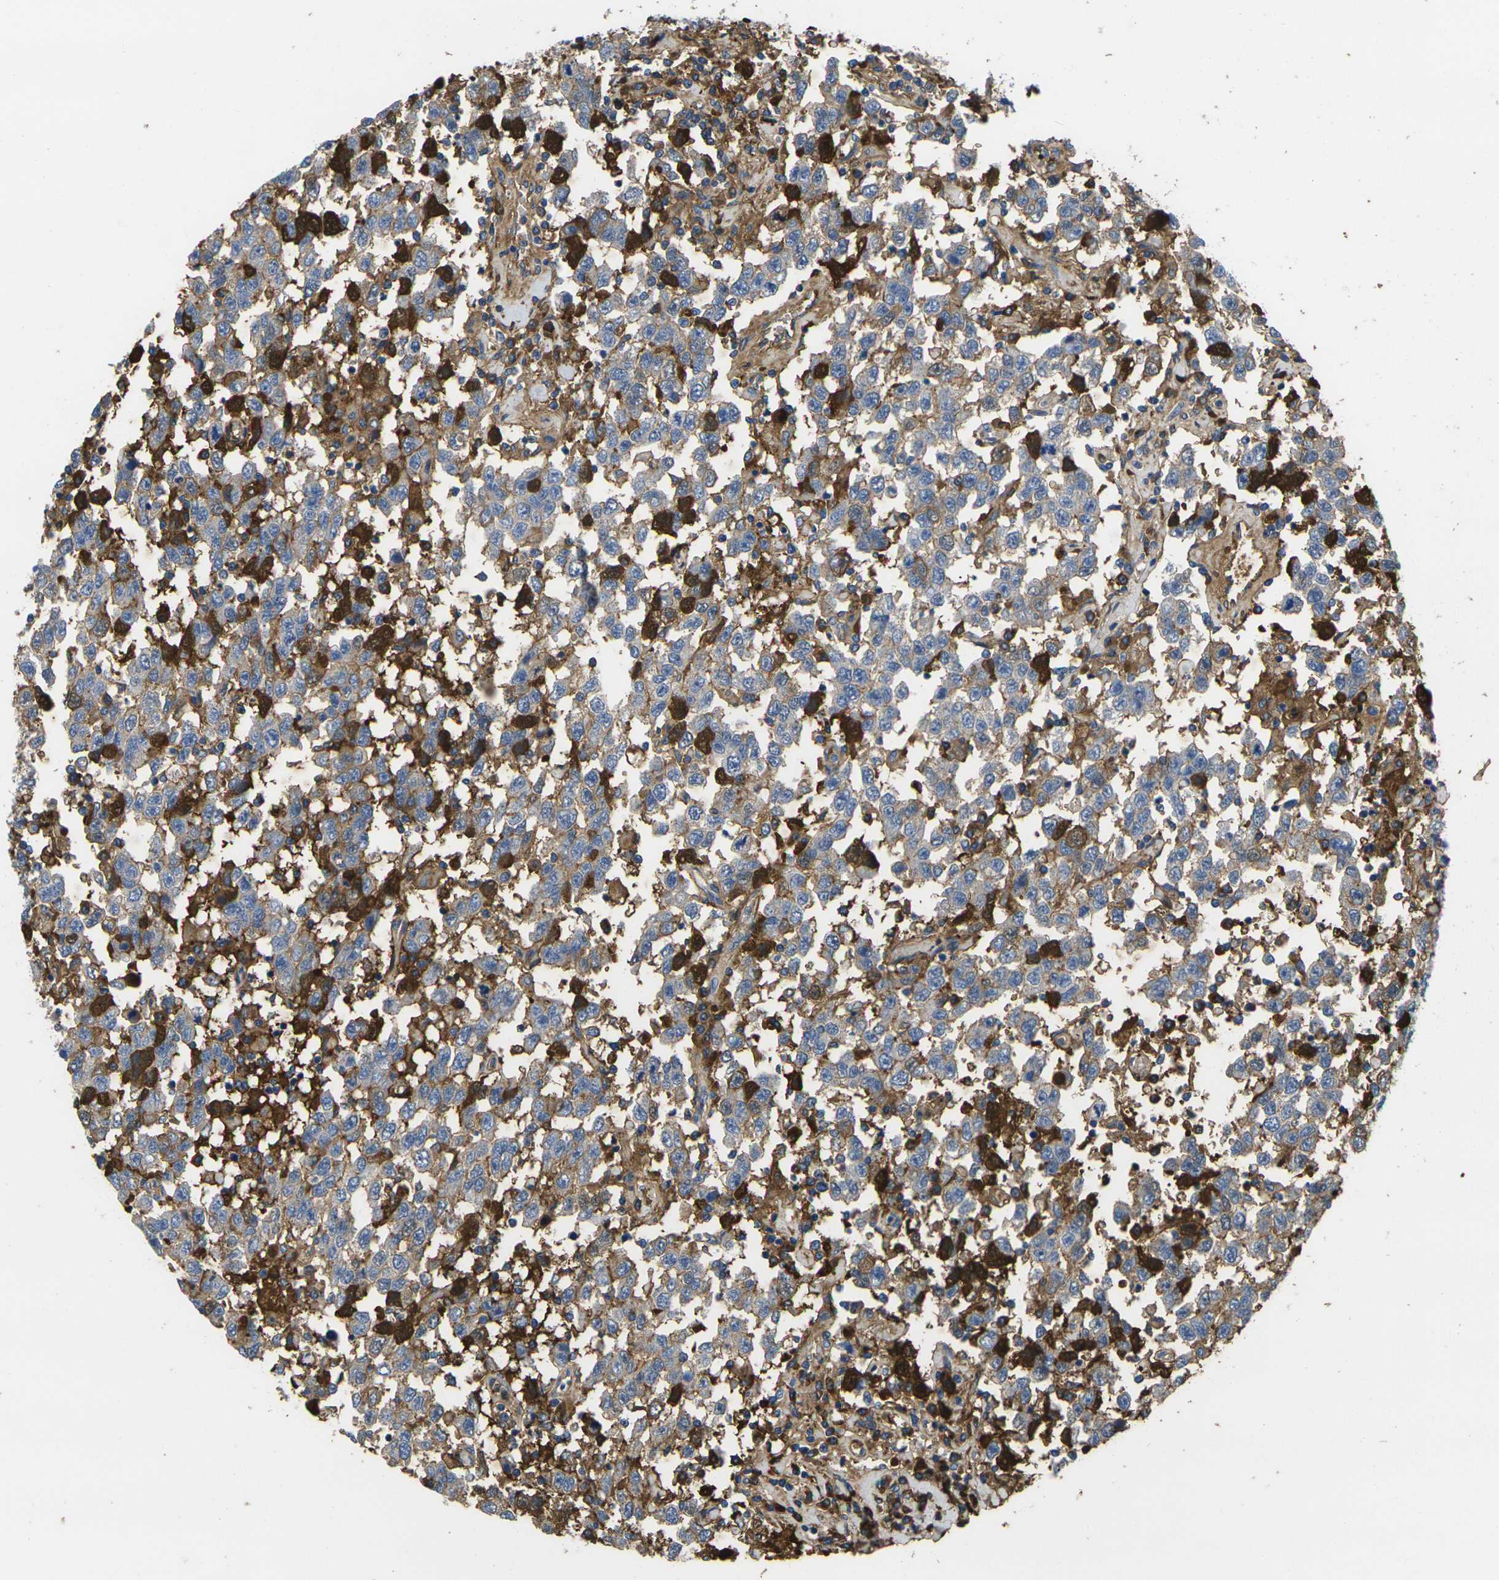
{"staining": {"intensity": "strong", "quantity": "25%-75%", "location": "cytoplasmic/membranous"}, "tissue": "testis cancer", "cell_type": "Tumor cells", "image_type": "cancer", "snomed": [{"axis": "morphology", "description": "Seminoma, NOS"}, {"axis": "topography", "description": "Testis"}], "caption": "There is high levels of strong cytoplasmic/membranous positivity in tumor cells of testis seminoma, as demonstrated by immunohistochemical staining (brown color).", "gene": "GREM2", "patient": {"sex": "male", "age": 41}}